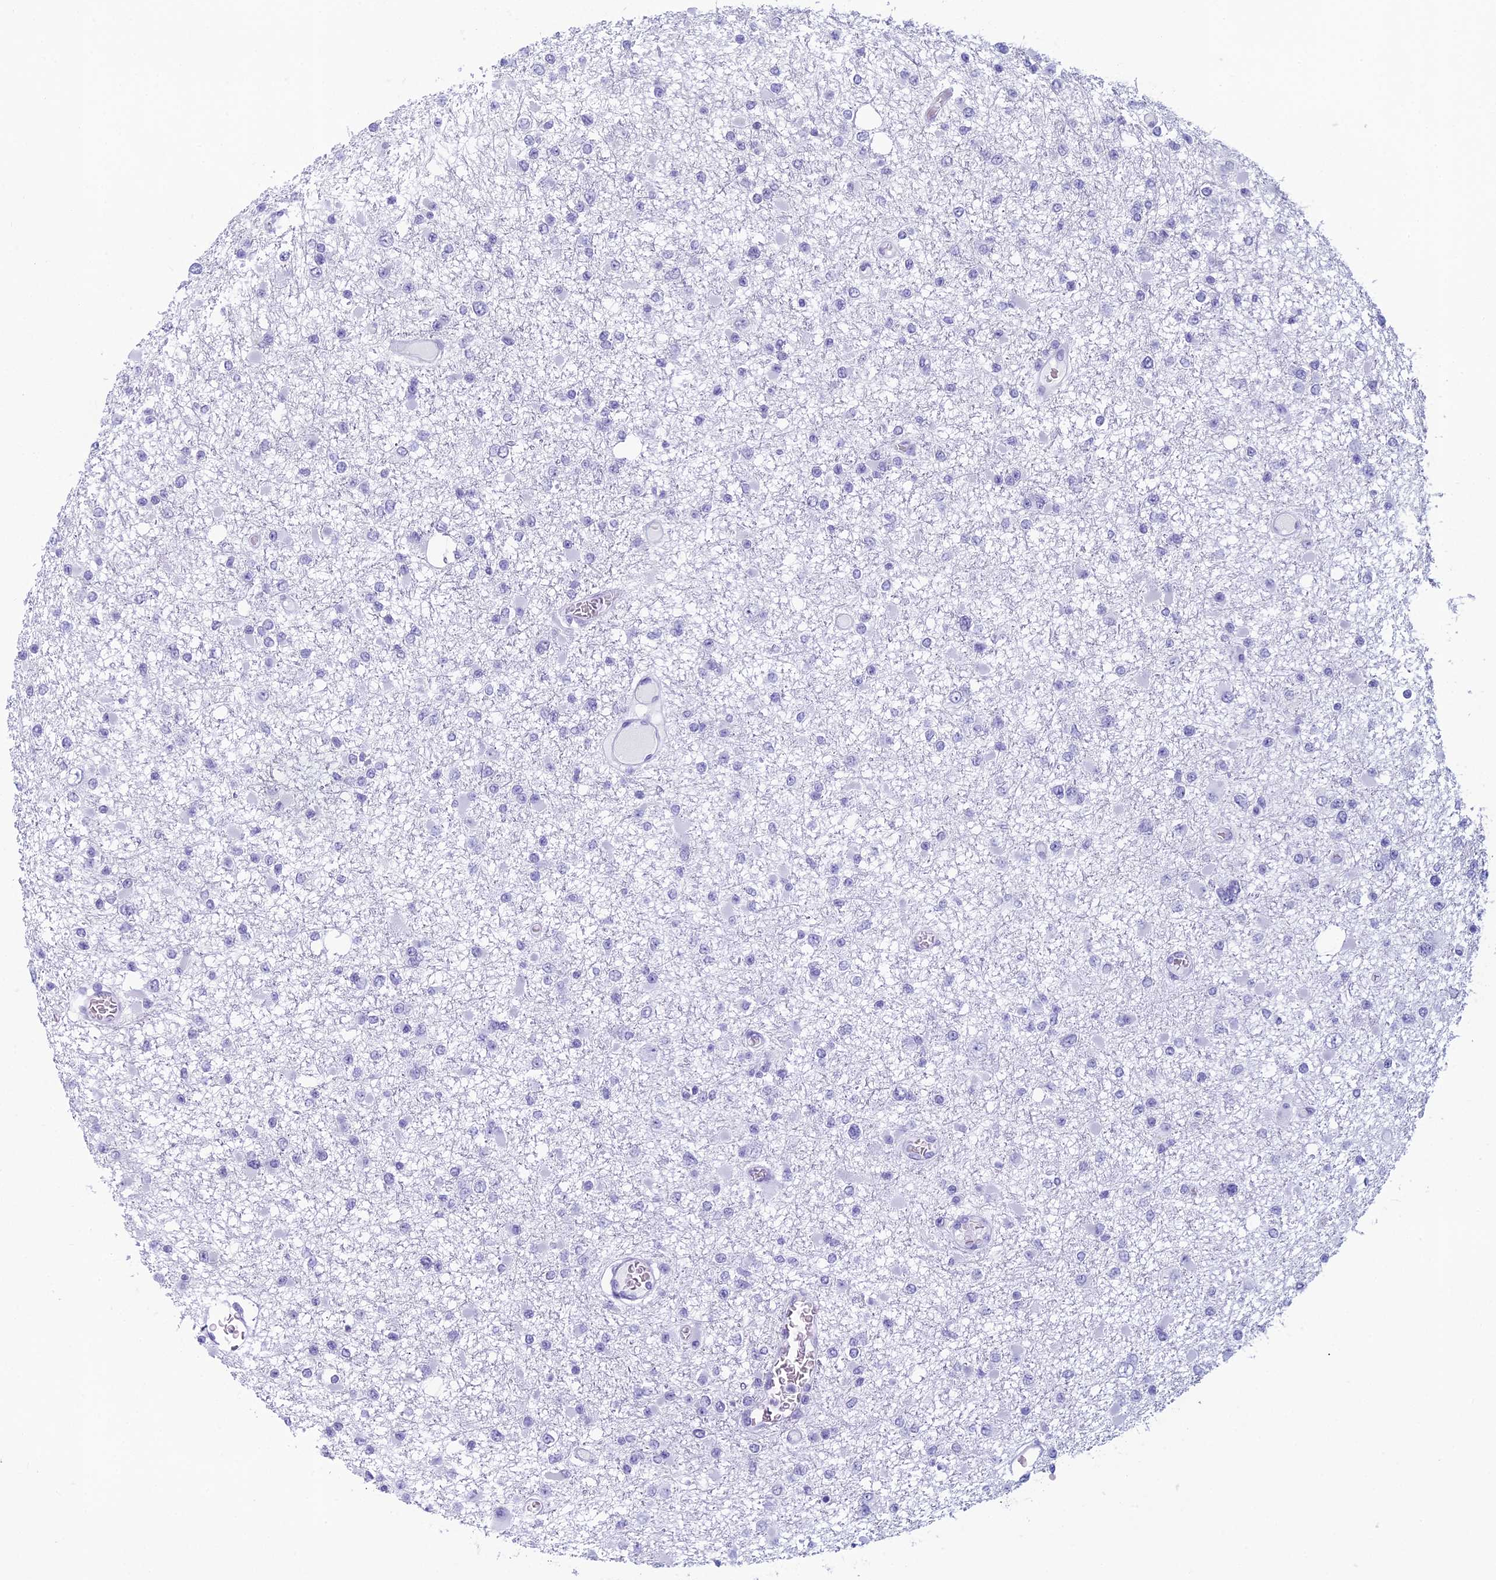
{"staining": {"intensity": "negative", "quantity": "none", "location": "none"}, "tissue": "glioma", "cell_type": "Tumor cells", "image_type": "cancer", "snomed": [{"axis": "morphology", "description": "Glioma, malignant, Low grade"}, {"axis": "topography", "description": "Brain"}], "caption": "IHC photomicrograph of neoplastic tissue: glioma stained with DAB (3,3'-diaminobenzidine) demonstrates no significant protein staining in tumor cells.", "gene": "RGS17", "patient": {"sex": "female", "age": 22}}